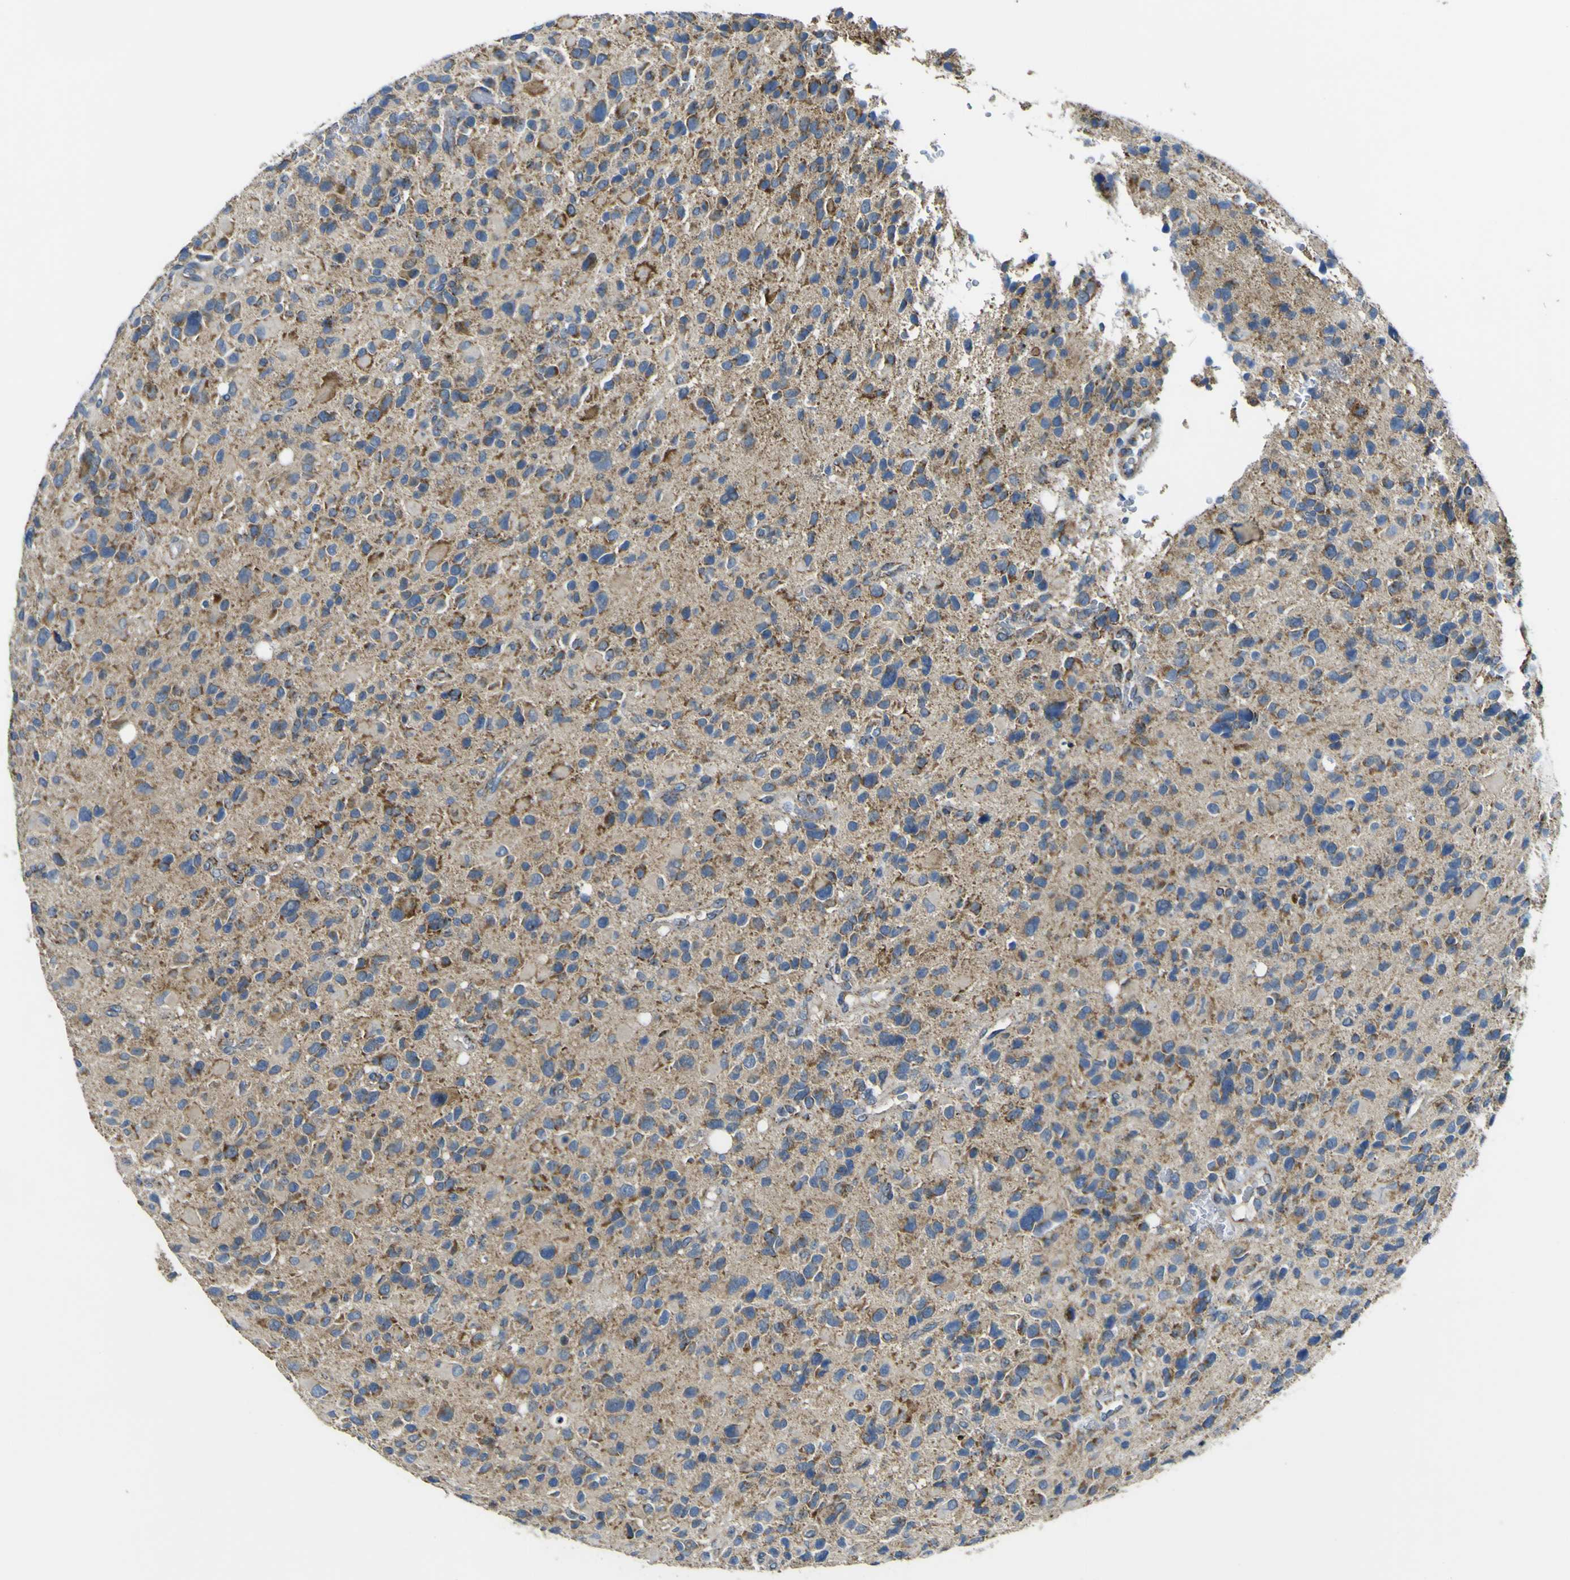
{"staining": {"intensity": "moderate", "quantity": "<25%", "location": "cytoplasmic/membranous"}, "tissue": "glioma", "cell_type": "Tumor cells", "image_type": "cancer", "snomed": [{"axis": "morphology", "description": "Glioma, malignant, High grade"}, {"axis": "topography", "description": "Brain"}], "caption": "A brown stain highlights moderate cytoplasmic/membranous positivity of a protein in human malignant glioma (high-grade) tumor cells. (Brightfield microscopy of DAB IHC at high magnification).", "gene": "ALDH18A1", "patient": {"sex": "male", "age": 48}}